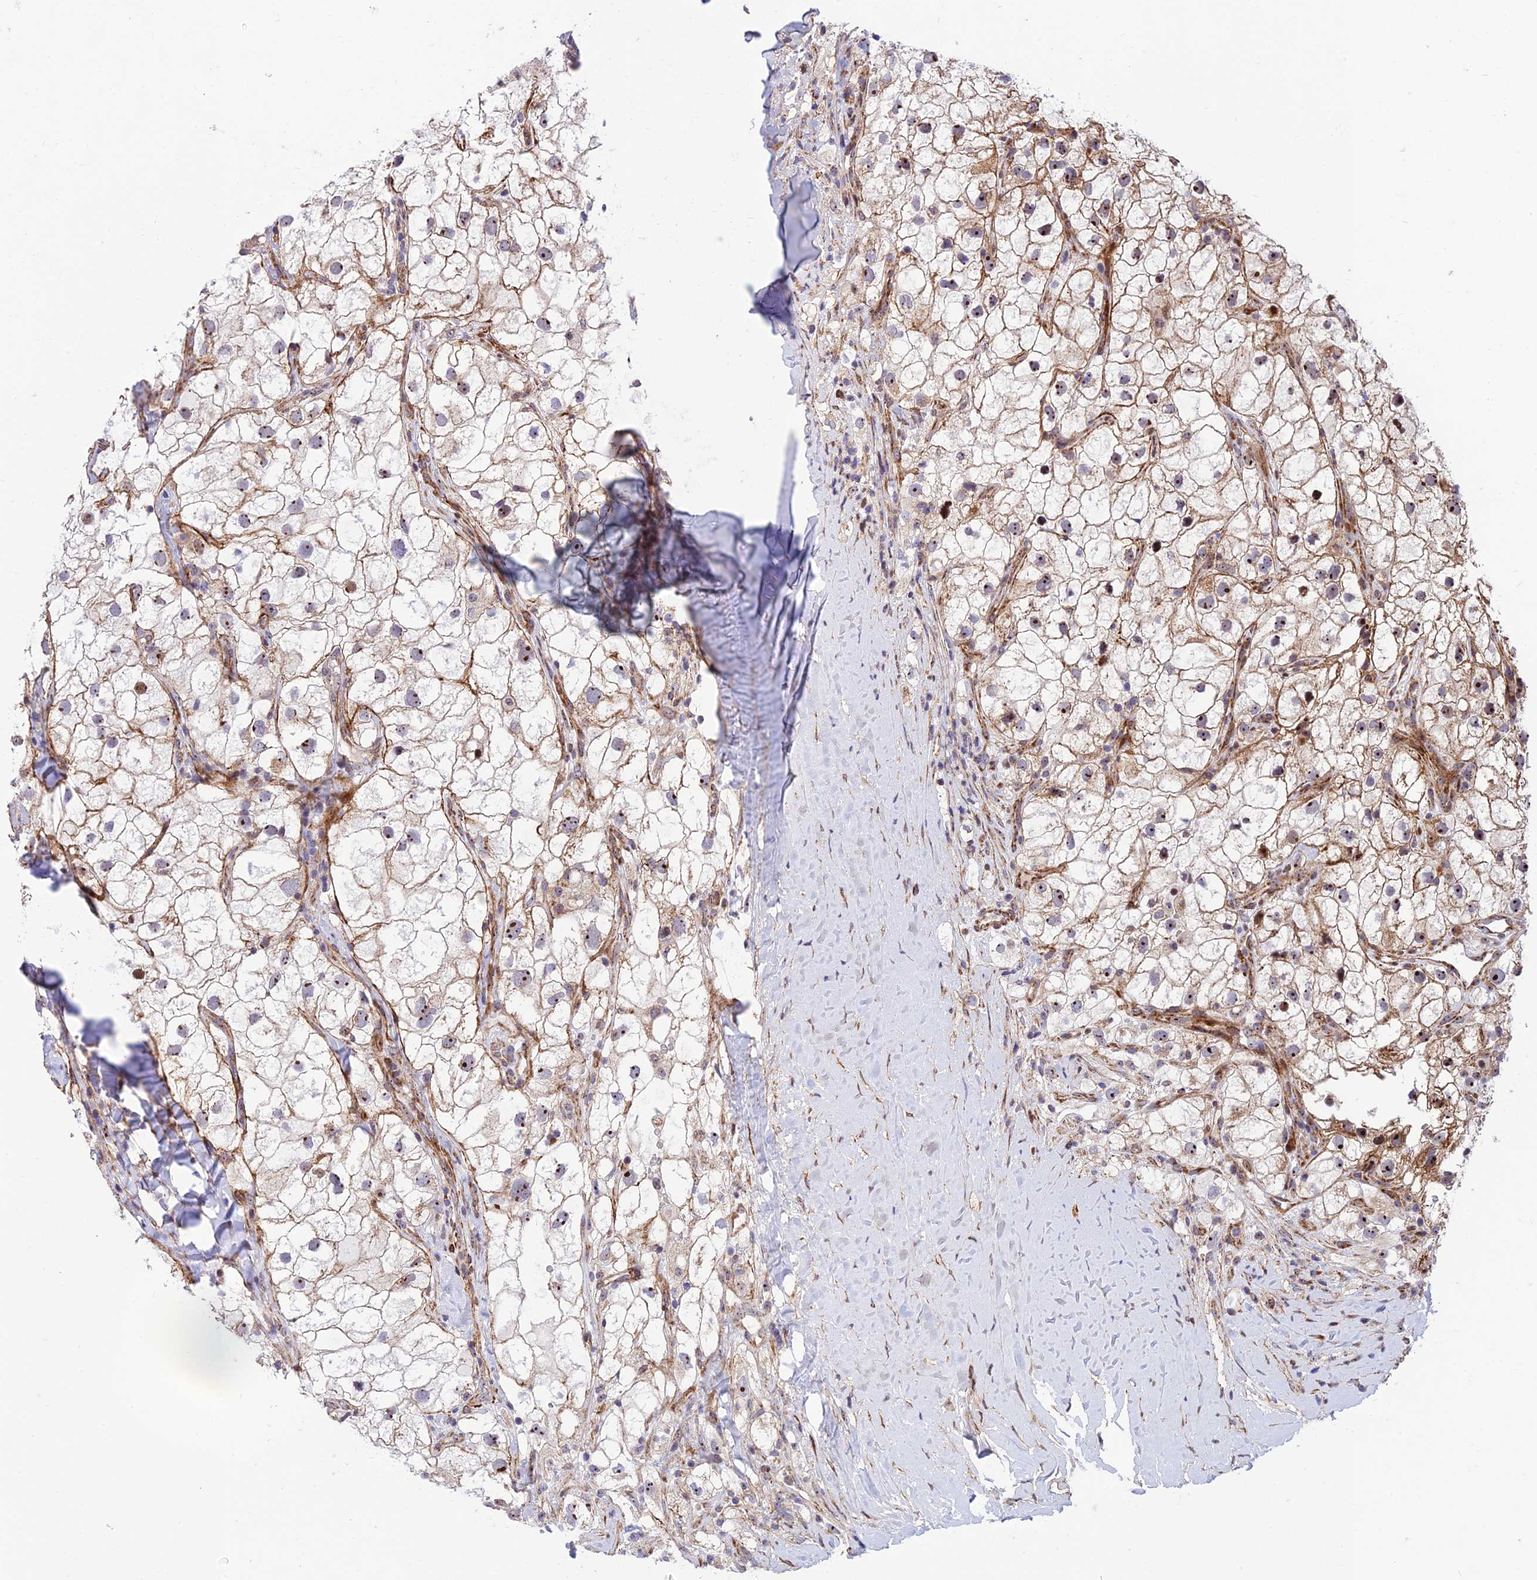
{"staining": {"intensity": "moderate", "quantity": "25%-75%", "location": "nuclear"}, "tissue": "renal cancer", "cell_type": "Tumor cells", "image_type": "cancer", "snomed": [{"axis": "morphology", "description": "Adenocarcinoma, NOS"}, {"axis": "topography", "description": "Kidney"}], "caption": "Immunohistochemical staining of human renal cancer (adenocarcinoma) reveals medium levels of moderate nuclear expression in about 25%-75% of tumor cells. (Brightfield microscopy of DAB IHC at high magnification).", "gene": "KBTBD7", "patient": {"sex": "male", "age": 59}}